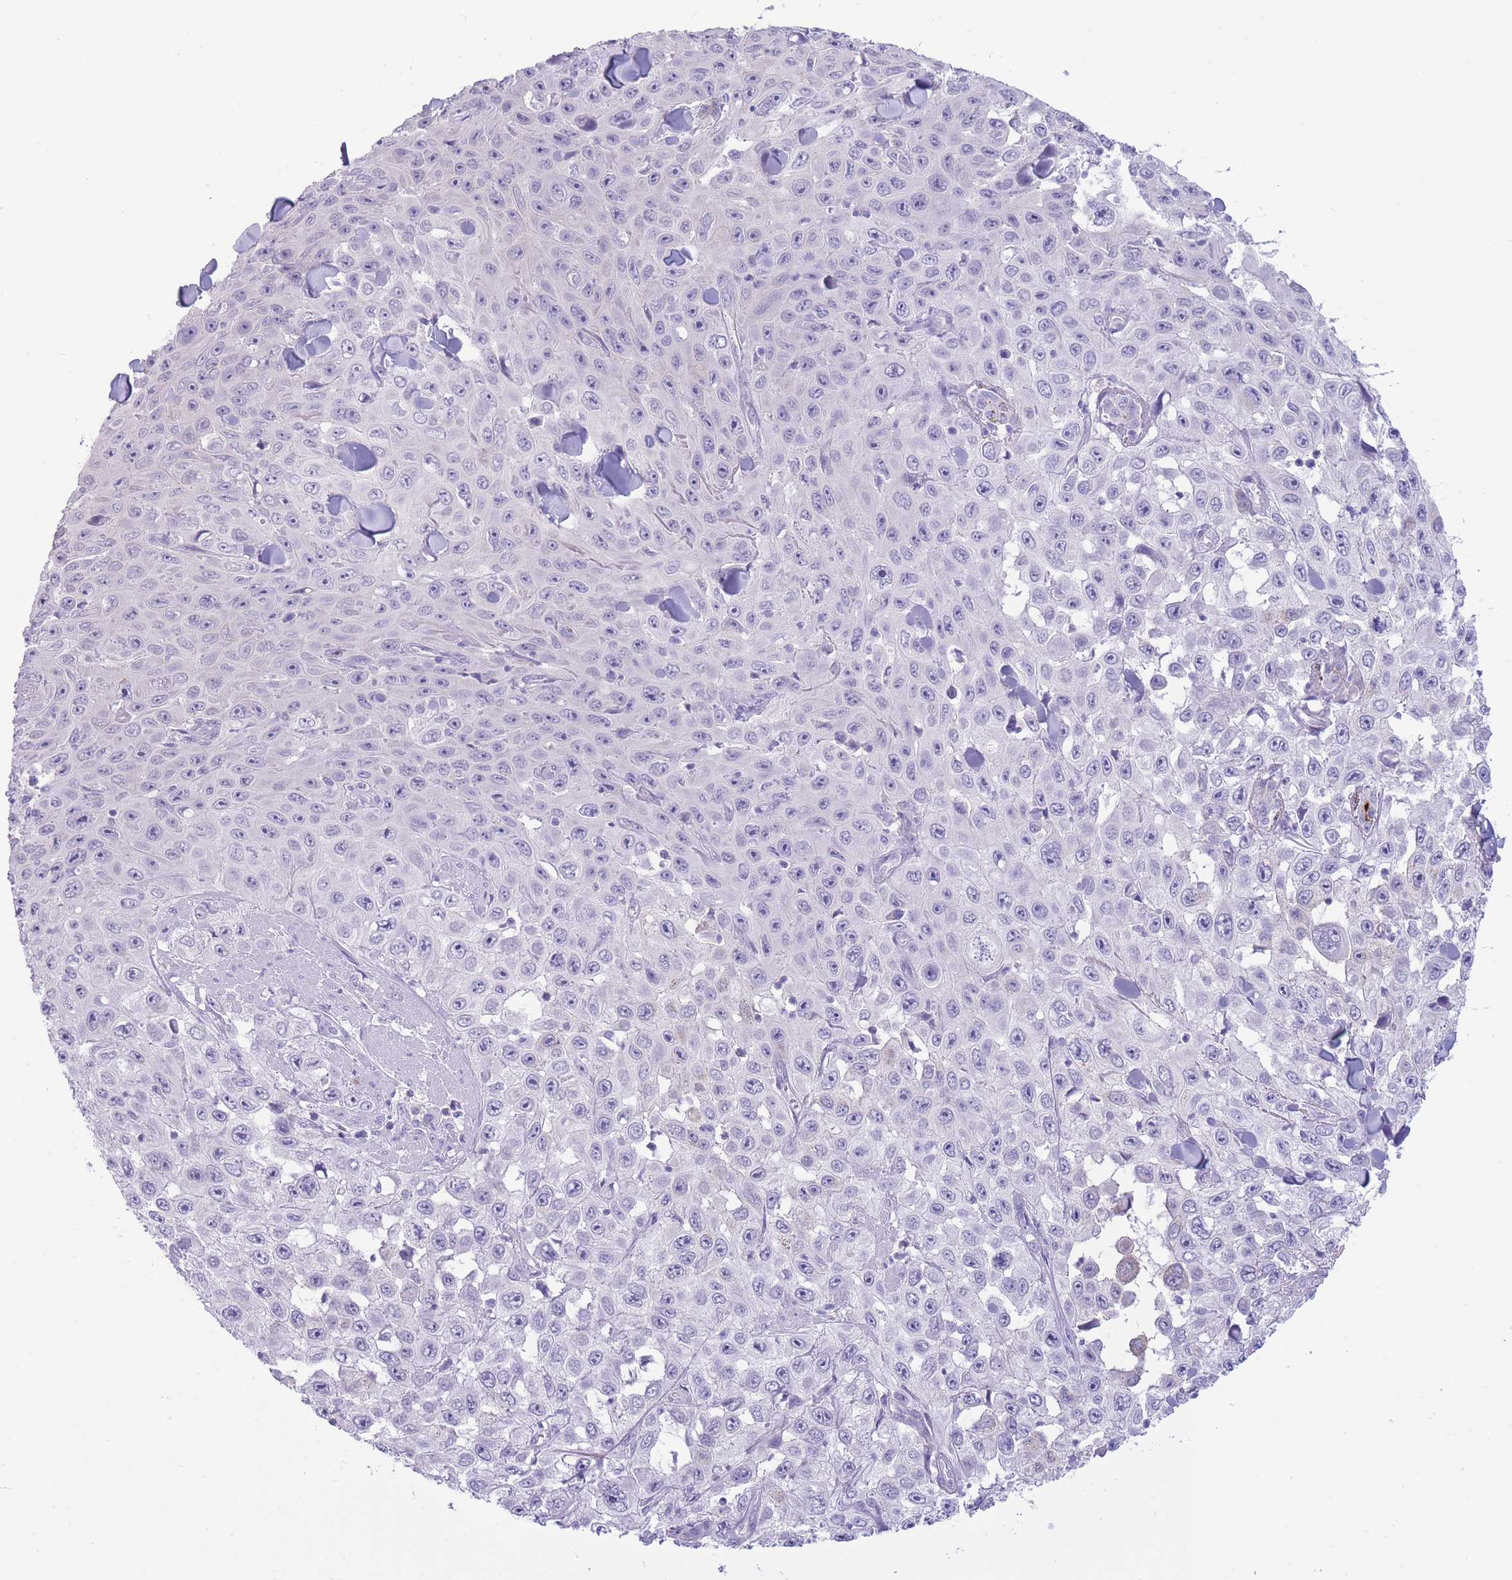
{"staining": {"intensity": "negative", "quantity": "none", "location": "none"}, "tissue": "skin cancer", "cell_type": "Tumor cells", "image_type": "cancer", "snomed": [{"axis": "morphology", "description": "Squamous cell carcinoma, NOS"}, {"axis": "topography", "description": "Skin"}], "caption": "This is an IHC photomicrograph of skin squamous cell carcinoma. There is no staining in tumor cells.", "gene": "ASAP3", "patient": {"sex": "male", "age": 82}}